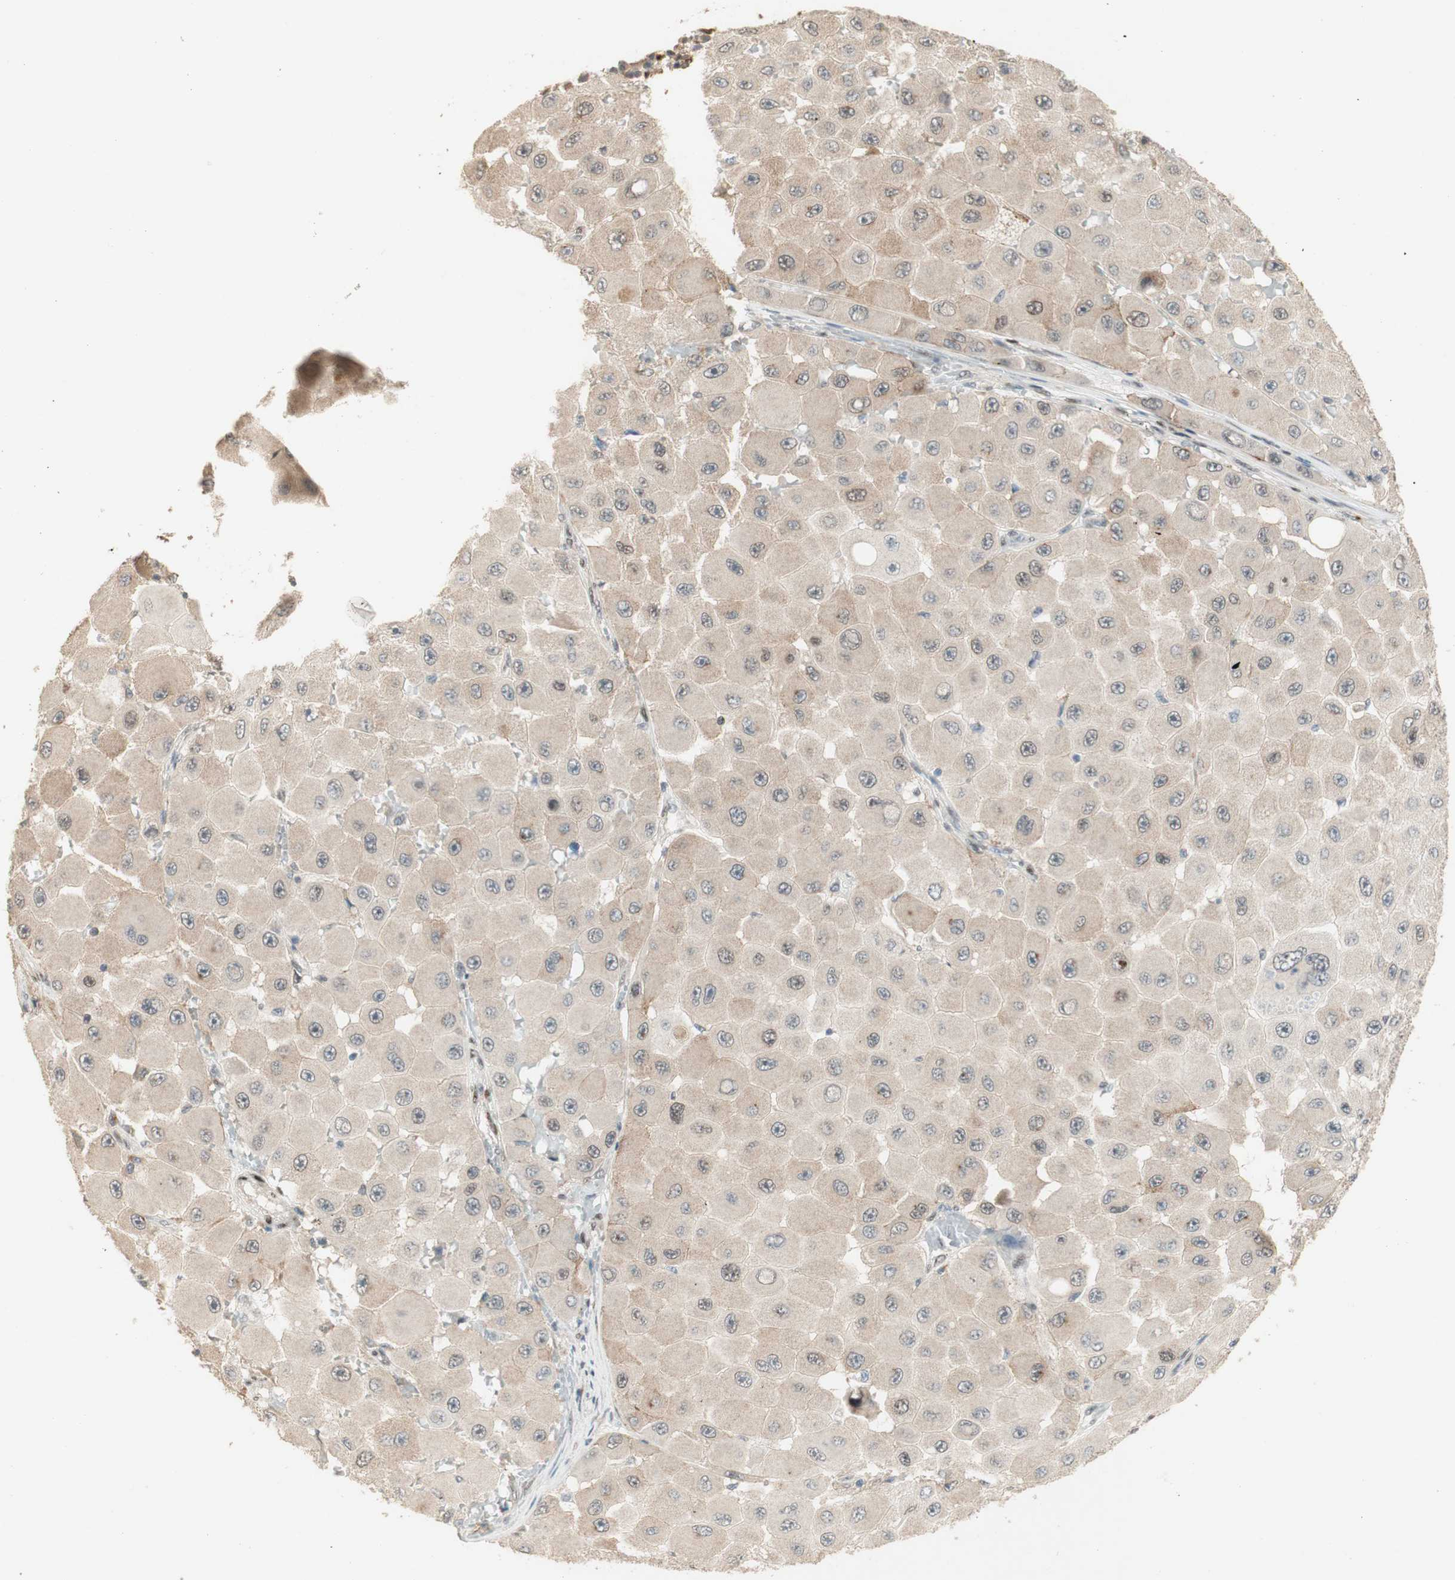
{"staining": {"intensity": "negative", "quantity": "none", "location": "none"}, "tissue": "melanoma", "cell_type": "Tumor cells", "image_type": "cancer", "snomed": [{"axis": "morphology", "description": "Malignant melanoma, NOS"}, {"axis": "topography", "description": "Skin"}], "caption": "The image displays no staining of tumor cells in melanoma.", "gene": "FOXP1", "patient": {"sex": "female", "age": 81}}